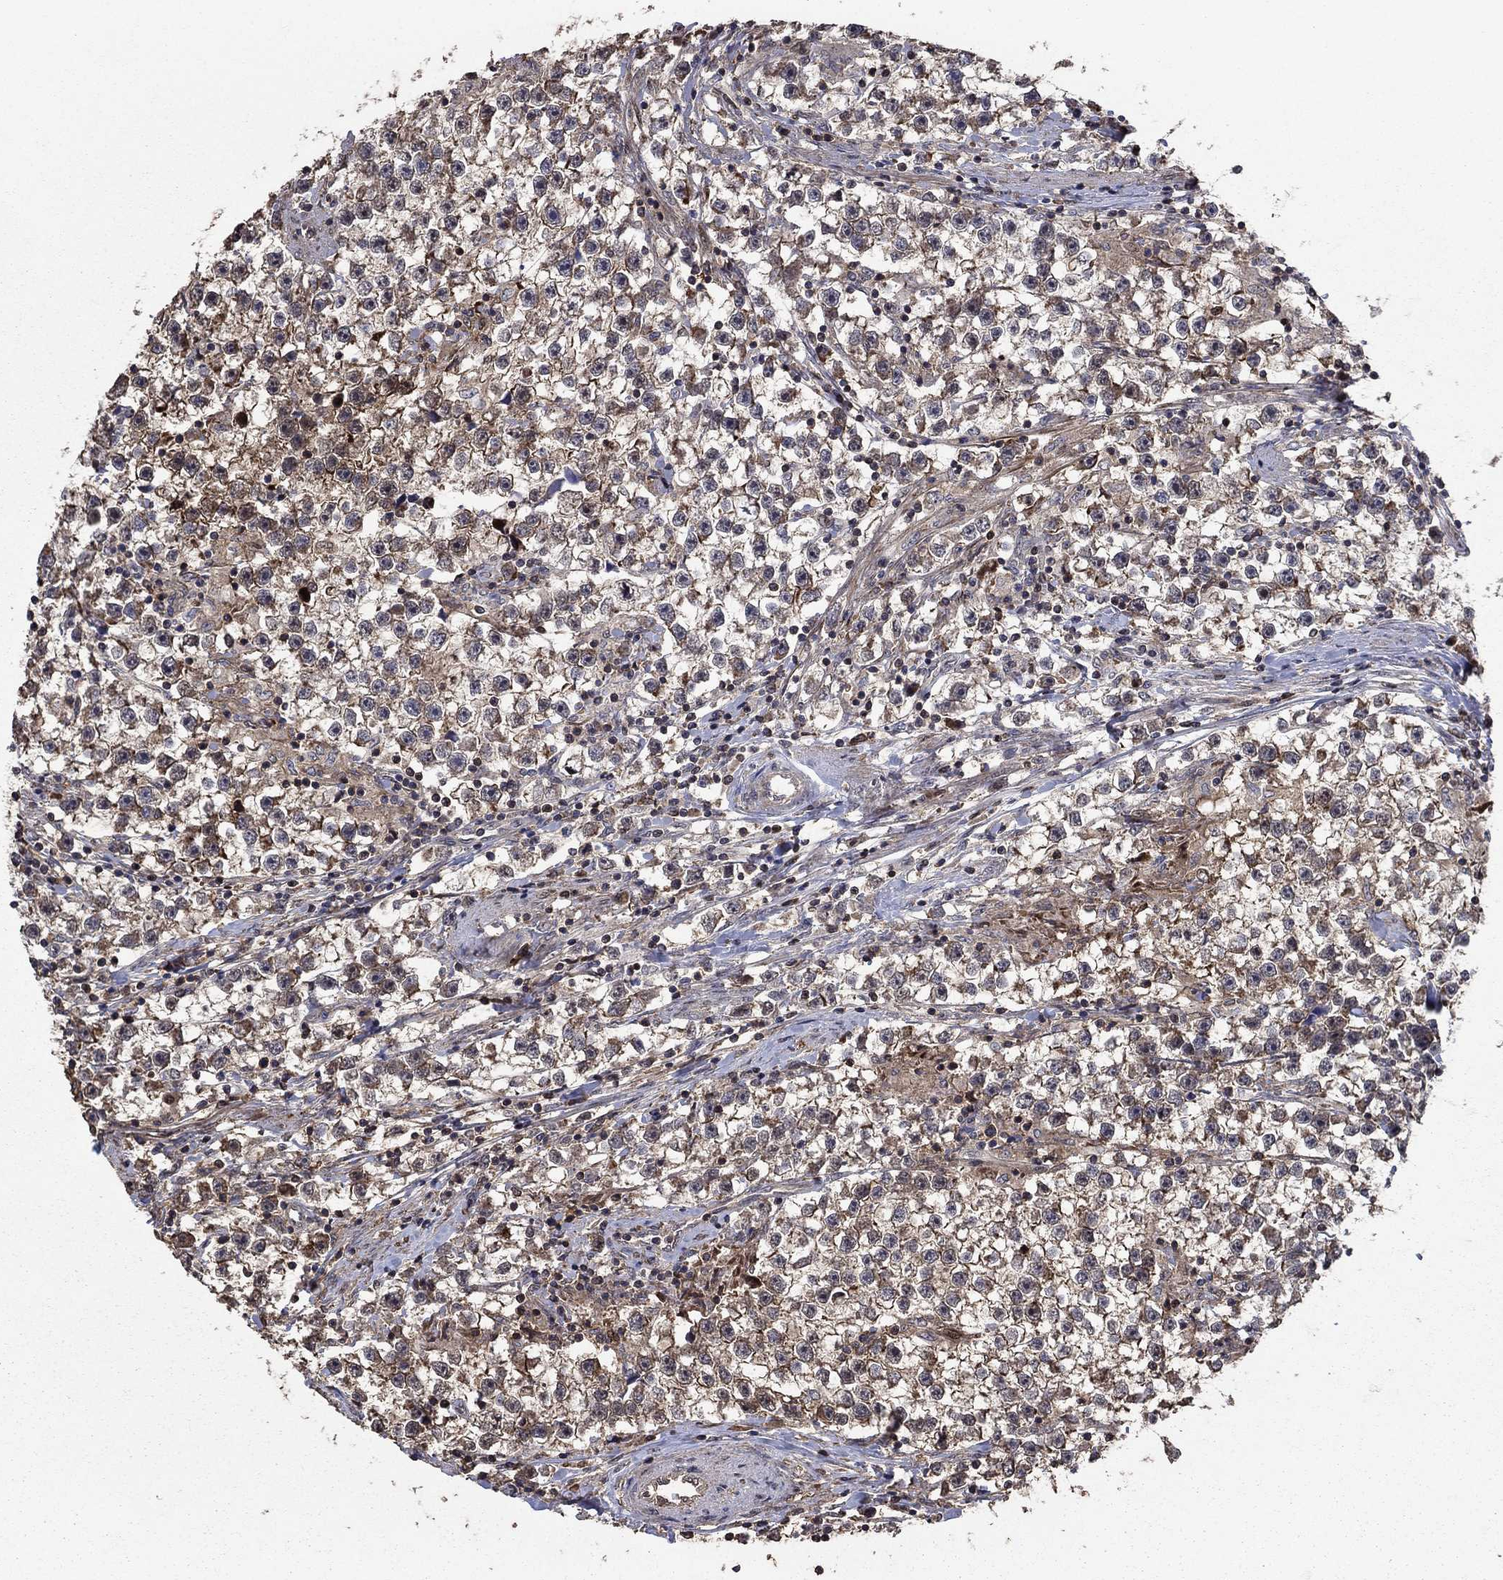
{"staining": {"intensity": "weak", "quantity": "<25%", "location": "cytoplasmic/membranous"}, "tissue": "testis cancer", "cell_type": "Tumor cells", "image_type": "cancer", "snomed": [{"axis": "morphology", "description": "Seminoma, NOS"}, {"axis": "topography", "description": "Testis"}], "caption": "A photomicrograph of human testis seminoma is negative for staining in tumor cells.", "gene": "DVL1", "patient": {"sex": "male", "age": 59}}